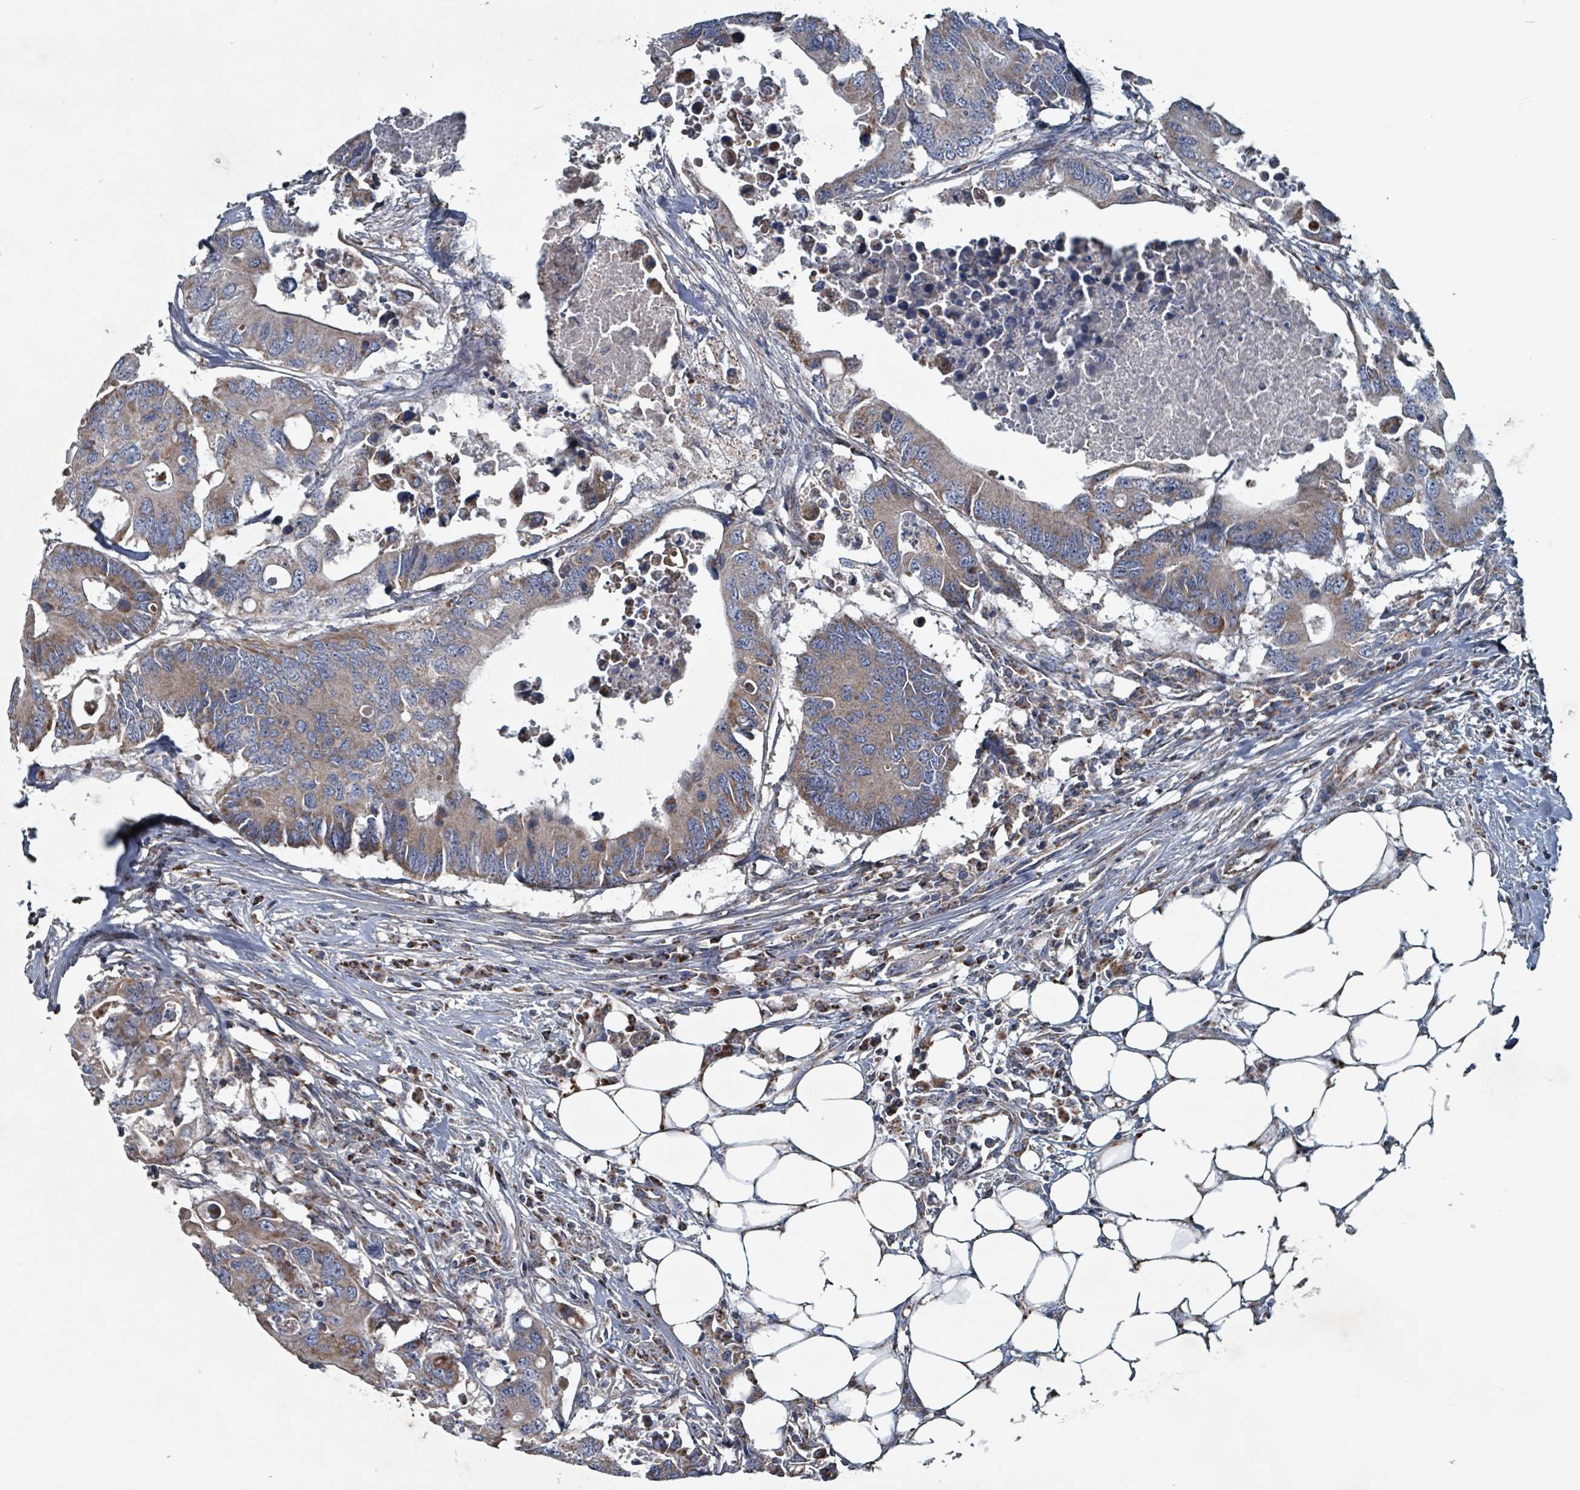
{"staining": {"intensity": "moderate", "quantity": "25%-75%", "location": "cytoplasmic/membranous"}, "tissue": "colorectal cancer", "cell_type": "Tumor cells", "image_type": "cancer", "snomed": [{"axis": "morphology", "description": "Adenocarcinoma, NOS"}, {"axis": "topography", "description": "Colon"}], "caption": "Moderate cytoplasmic/membranous staining is appreciated in approximately 25%-75% of tumor cells in colorectal adenocarcinoma.", "gene": "ABHD18", "patient": {"sex": "male", "age": 71}}